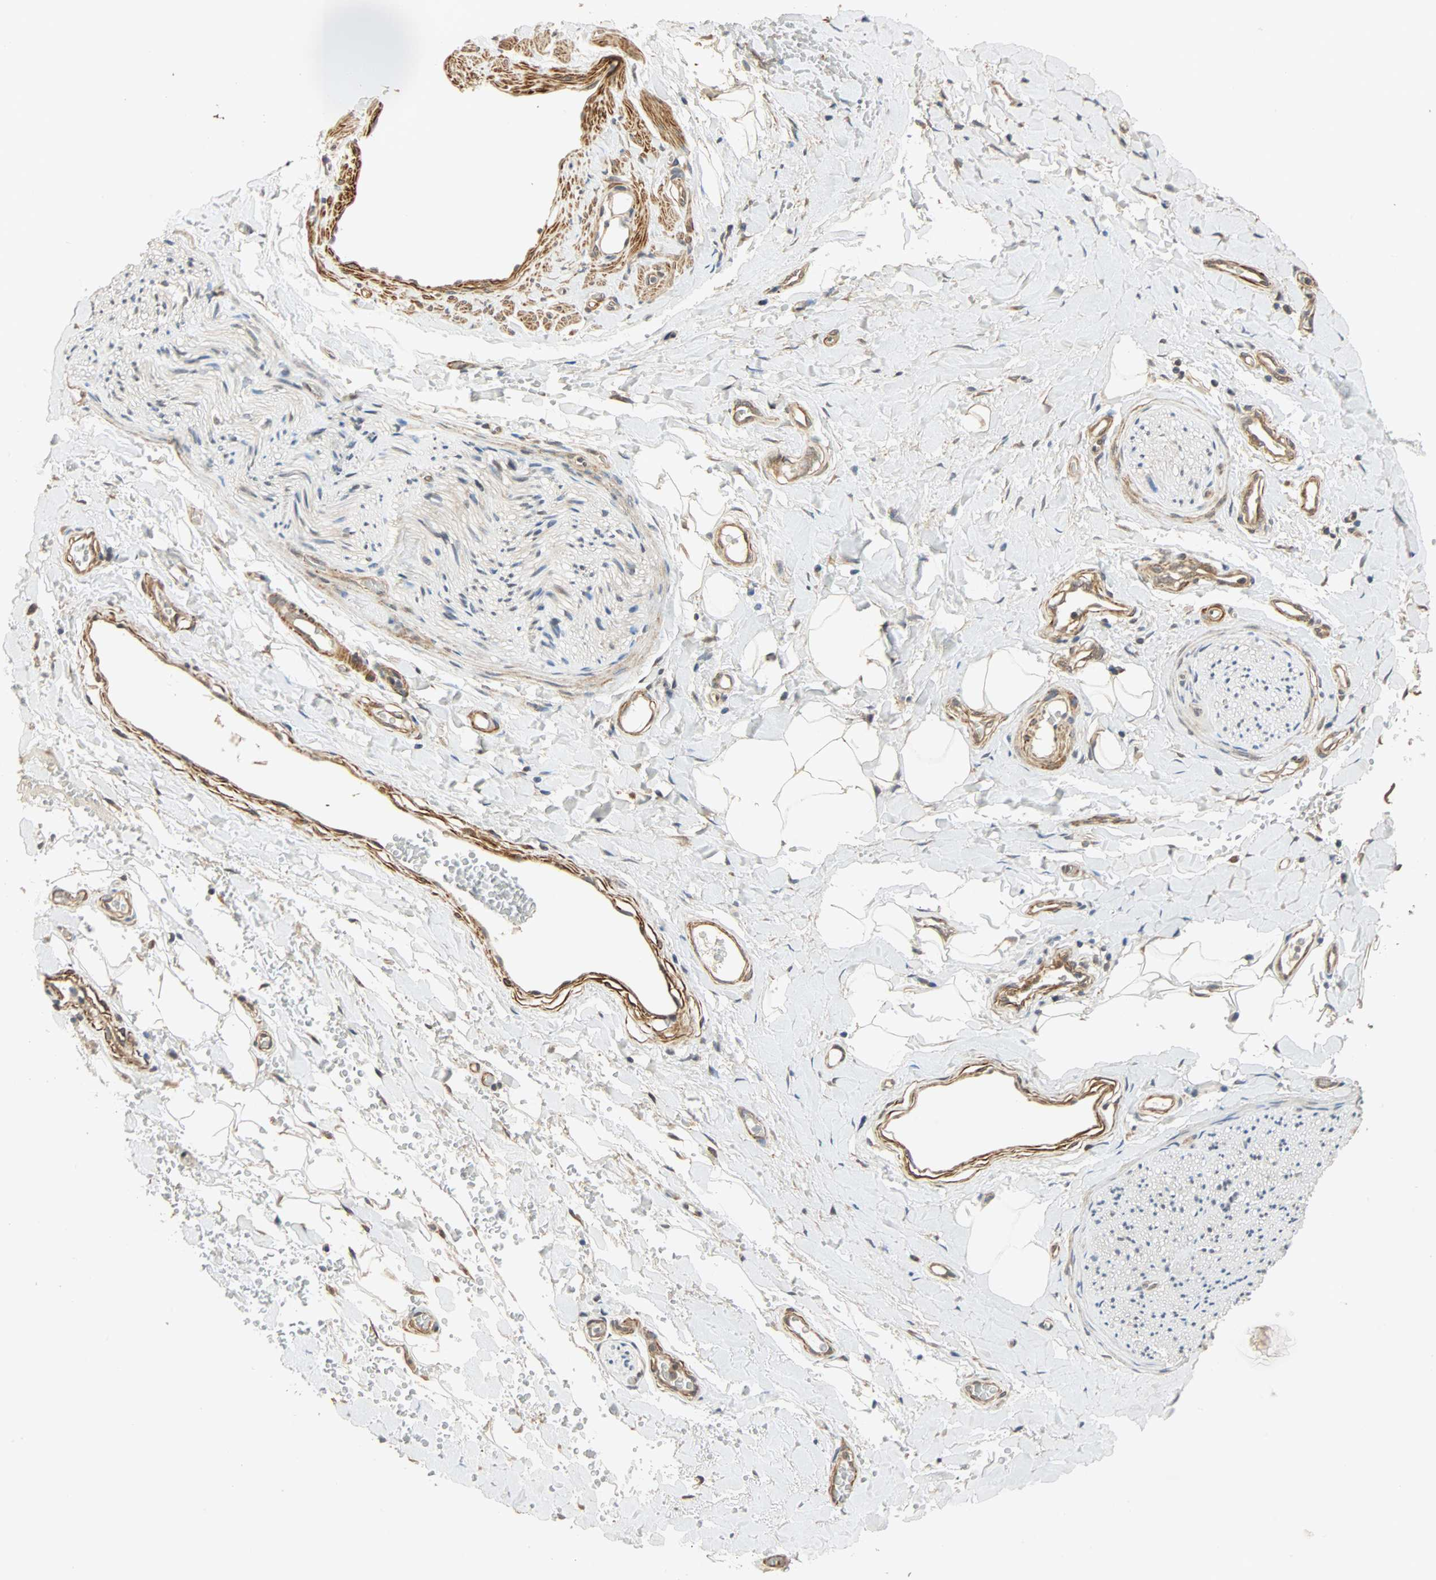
{"staining": {"intensity": "weak", "quantity": ">75%", "location": "nuclear"}, "tissue": "adipose tissue", "cell_type": "Adipocytes", "image_type": "normal", "snomed": [{"axis": "morphology", "description": "Normal tissue, NOS"}, {"axis": "morphology", "description": "Carcinoma, NOS"}, {"axis": "topography", "description": "Pancreas"}, {"axis": "topography", "description": "Peripheral nerve tissue"}], "caption": "IHC micrograph of benign human adipose tissue stained for a protein (brown), which reveals low levels of weak nuclear expression in about >75% of adipocytes.", "gene": "QSER1", "patient": {"sex": "female", "age": 29}}